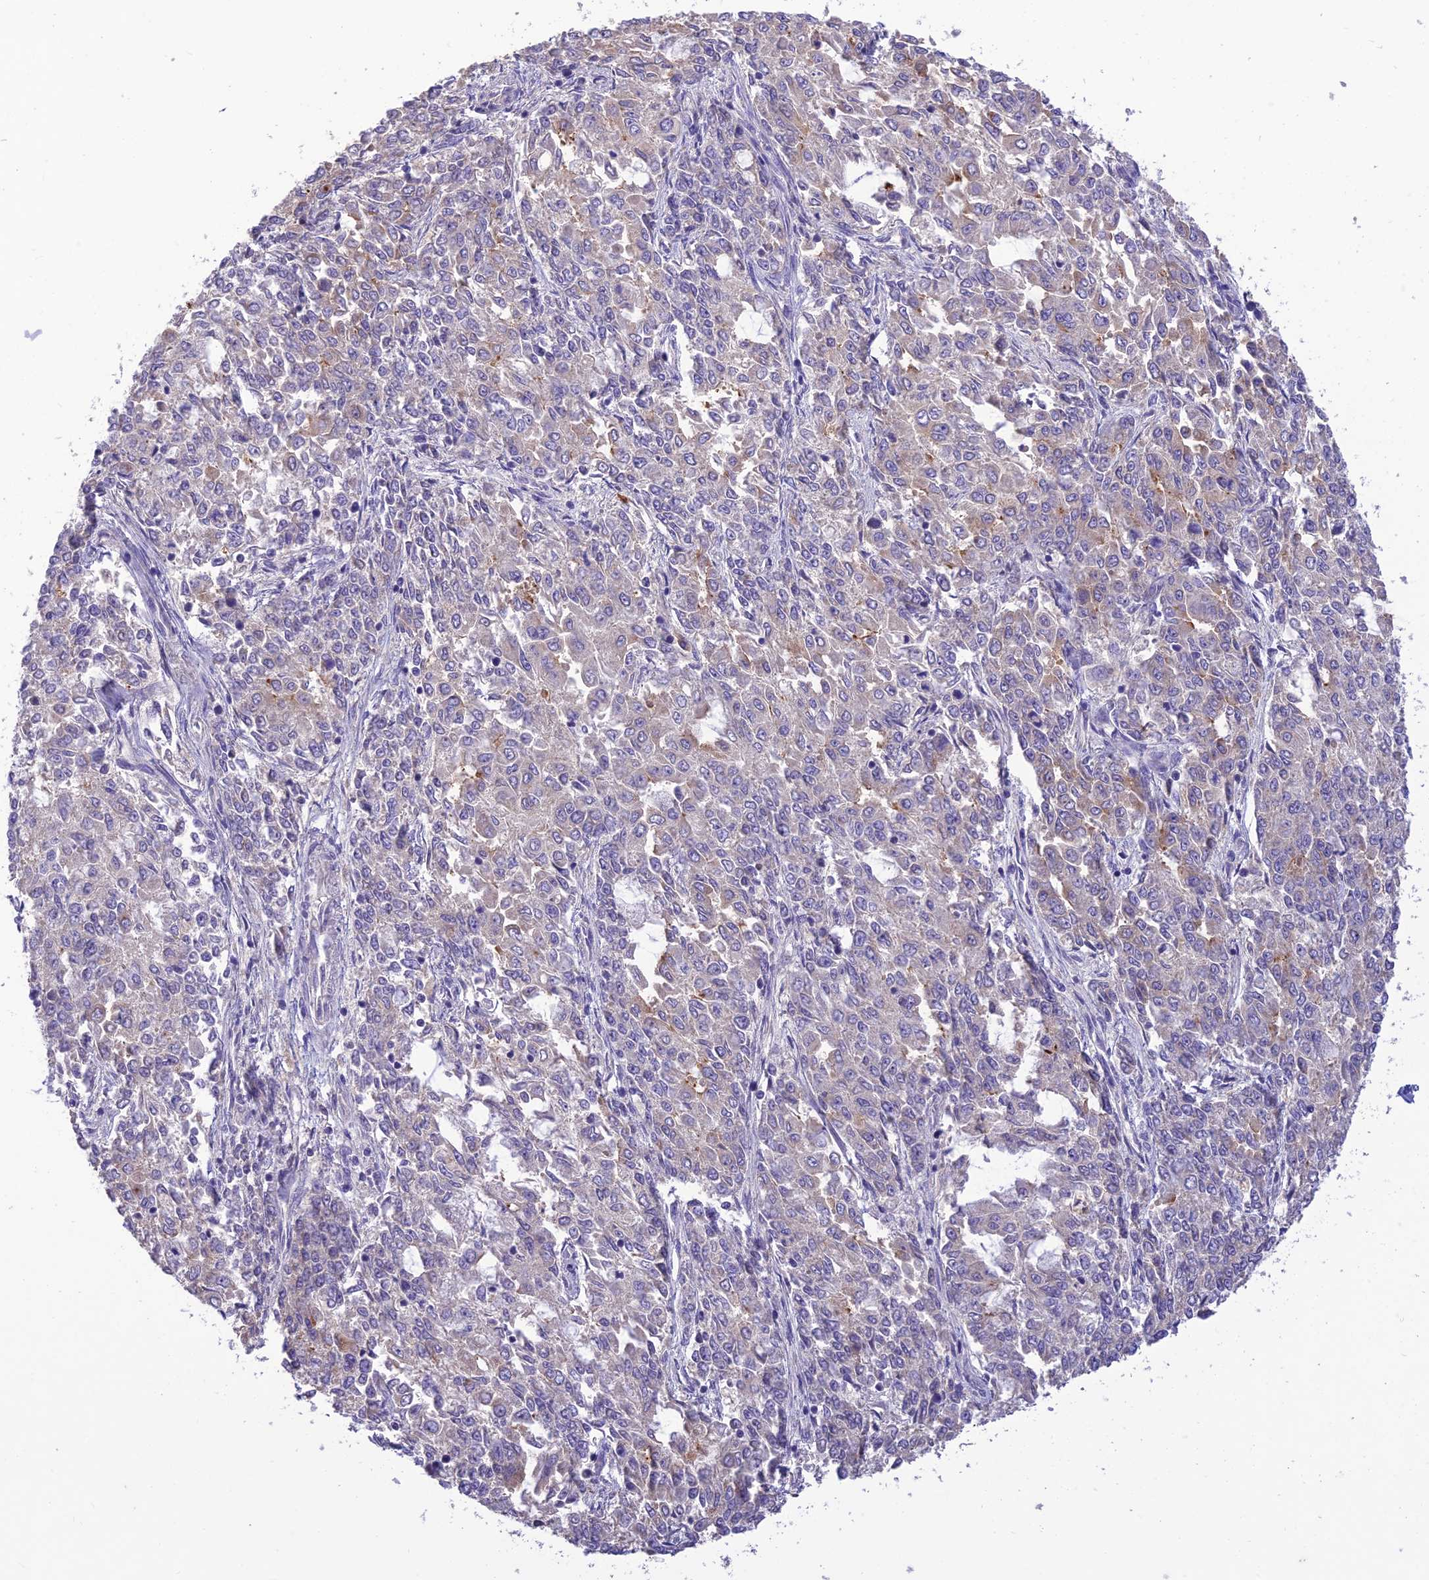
{"staining": {"intensity": "negative", "quantity": "none", "location": "none"}, "tissue": "endometrial cancer", "cell_type": "Tumor cells", "image_type": "cancer", "snomed": [{"axis": "morphology", "description": "Adenocarcinoma, NOS"}, {"axis": "topography", "description": "Endometrium"}], "caption": "The immunohistochemistry (IHC) micrograph has no significant staining in tumor cells of endometrial adenocarcinoma tissue.", "gene": "SFT2D2", "patient": {"sex": "female", "age": 50}}